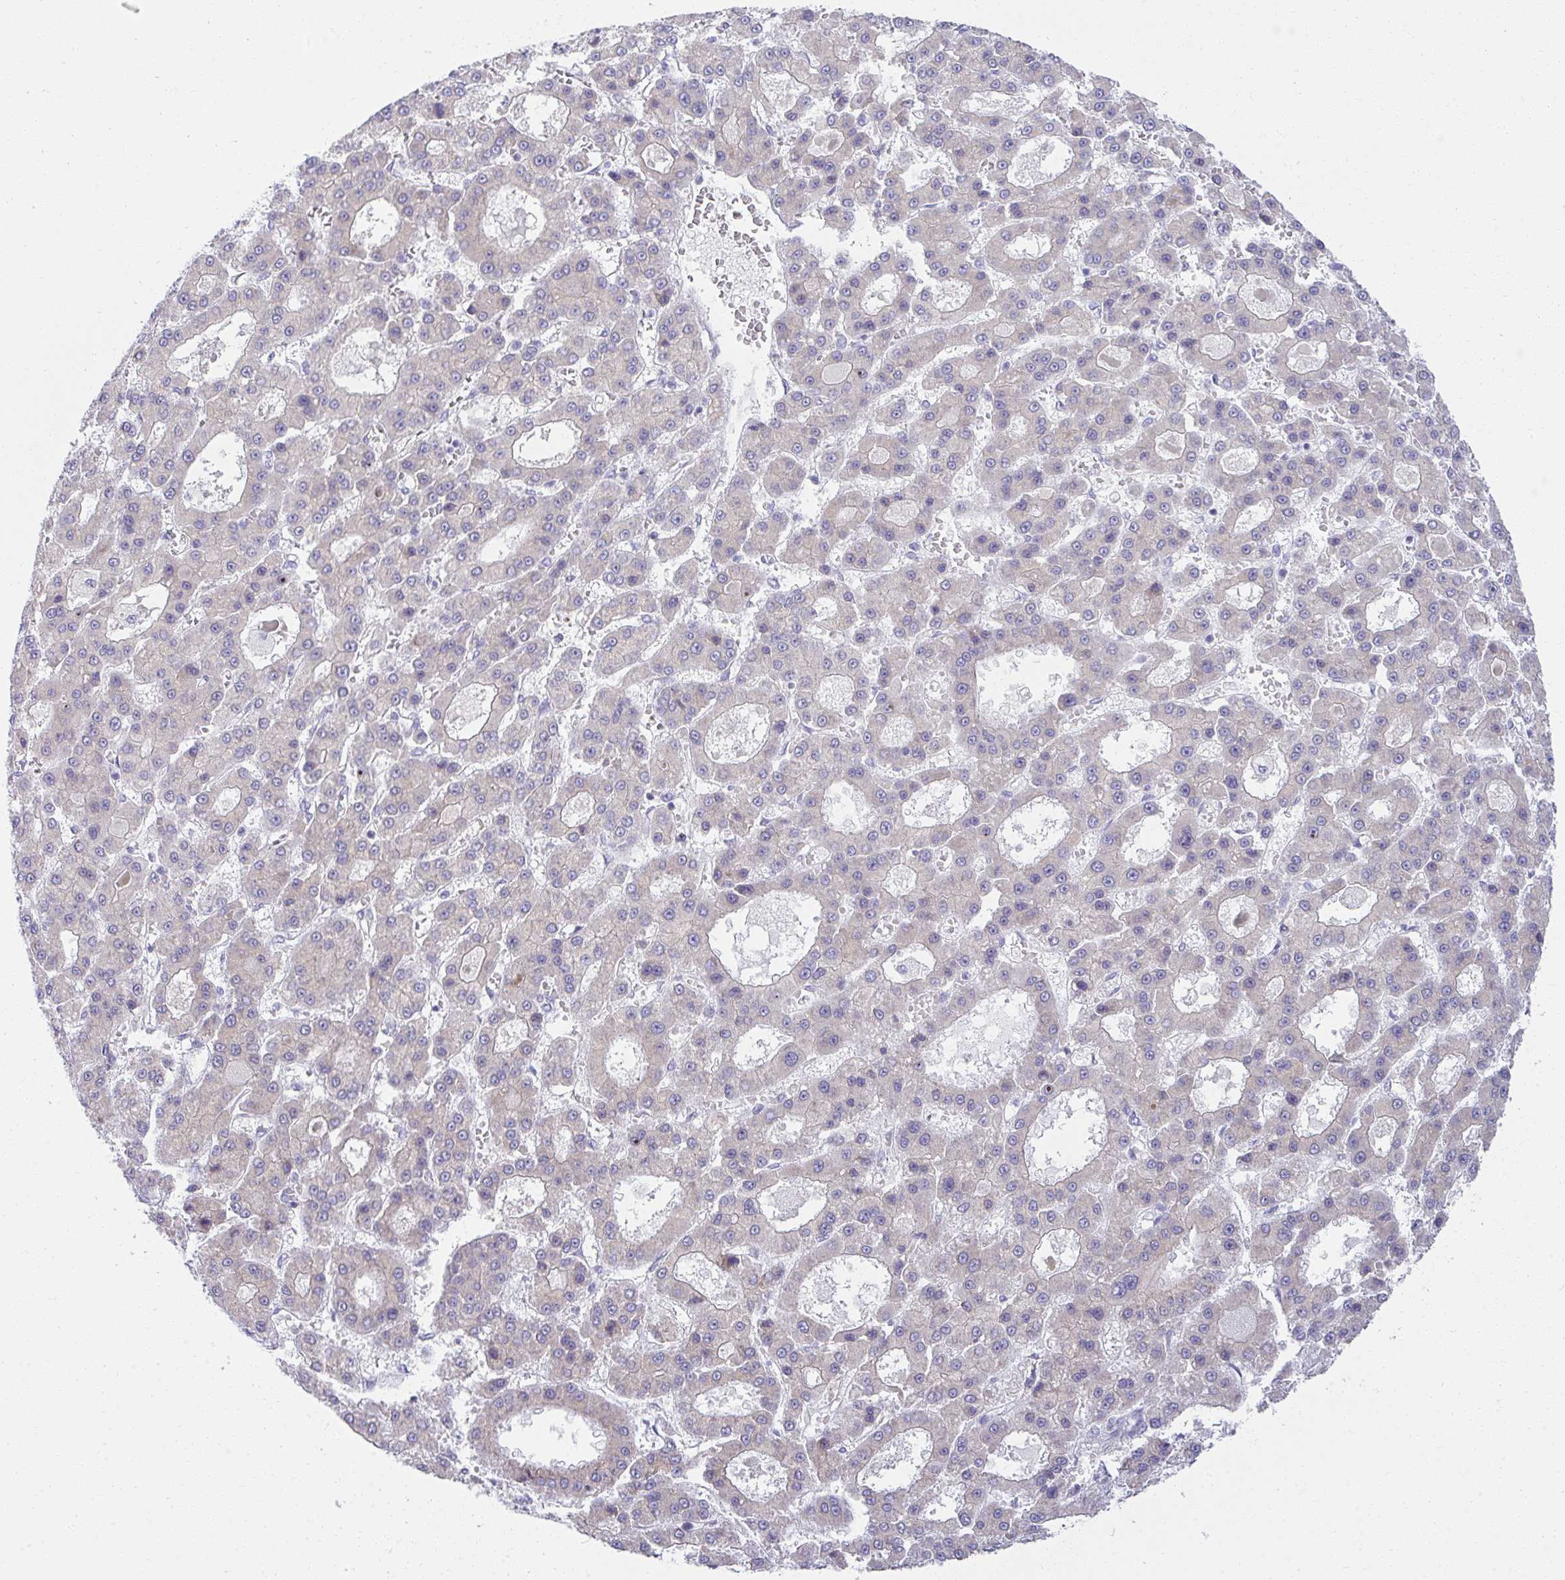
{"staining": {"intensity": "negative", "quantity": "none", "location": "none"}, "tissue": "liver cancer", "cell_type": "Tumor cells", "image_type": "cancer", "snomed": [{"axis": "morphology", "description": "Carcinoma, Hepatocellular, NOS"}, {"axis": "topography", "description": "Liver"}], "caption": "Hepatocellular carcinoma (liver) was stained to show a protein in brown. There is no significant staining in tumor cells. (DAB immunohistochemistry, high magnification).", "gene": "FASLG", "patient": {"sex": "male", "age": 70}}